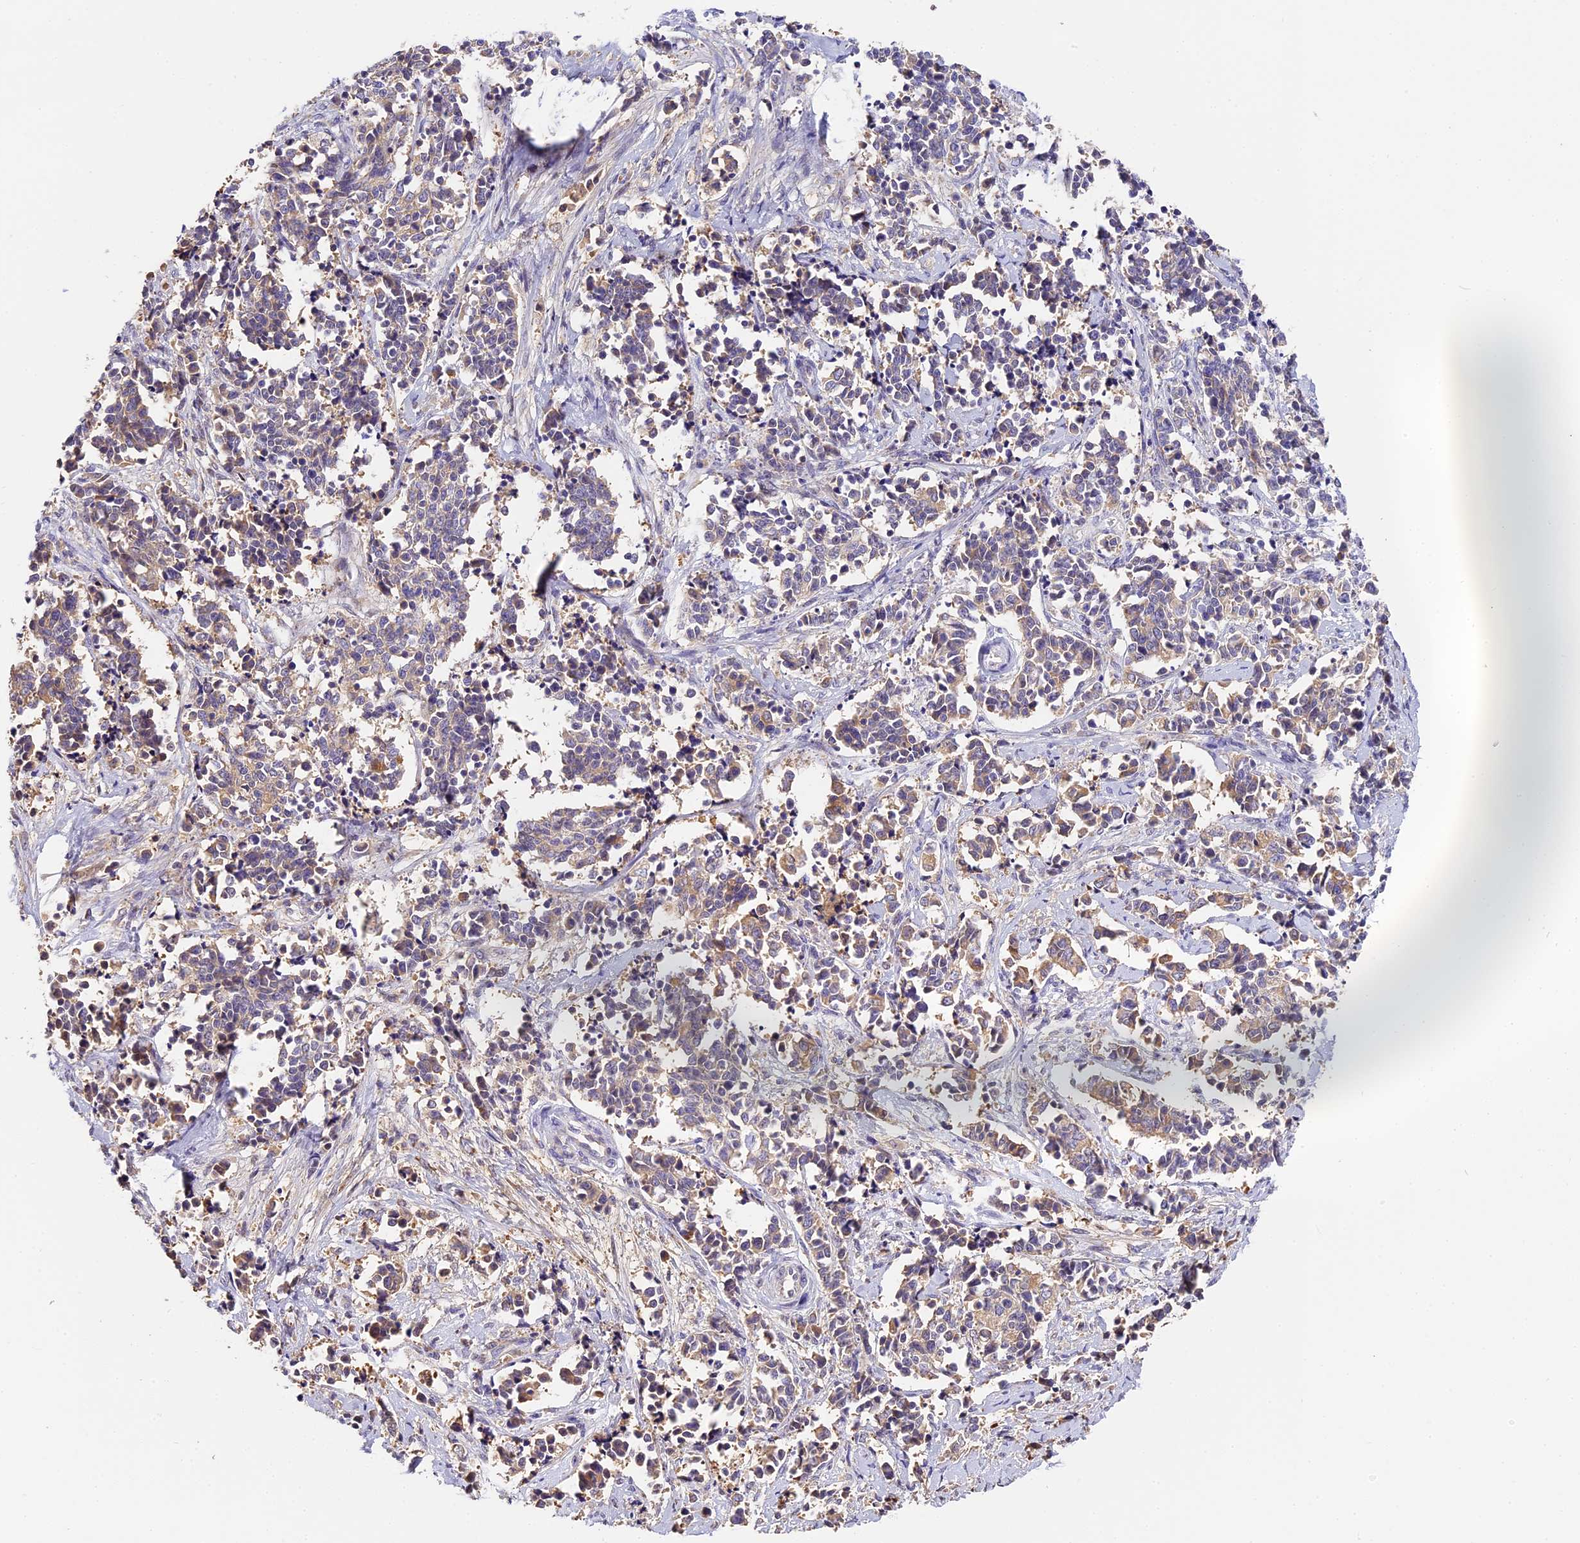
{"staining": {"intensity": "moderate", "quantity": "<25%", "location": "cytoplasmic/membranous"}, "tissue": "cervical cancer", "cell_type": "Tumor cells", "image_type": "cancer", "snomed": [{"axis": "morphology", "description": "Normal tissue, NOS"}, {"axis": "morphology", "description": "Squamous cell carcinoma, NOS"}, {"axis": "topography", "description": "Cervix"}], "caption": "Immunohistochemical staining of human cervical cancer (squamous cell carcinoma) displays moderate cytoplasmic/membranous protein positivity in about <25% of tumor cells.", "gene": "BSCL2", "patient": {"sex": "female", "age": 35}}